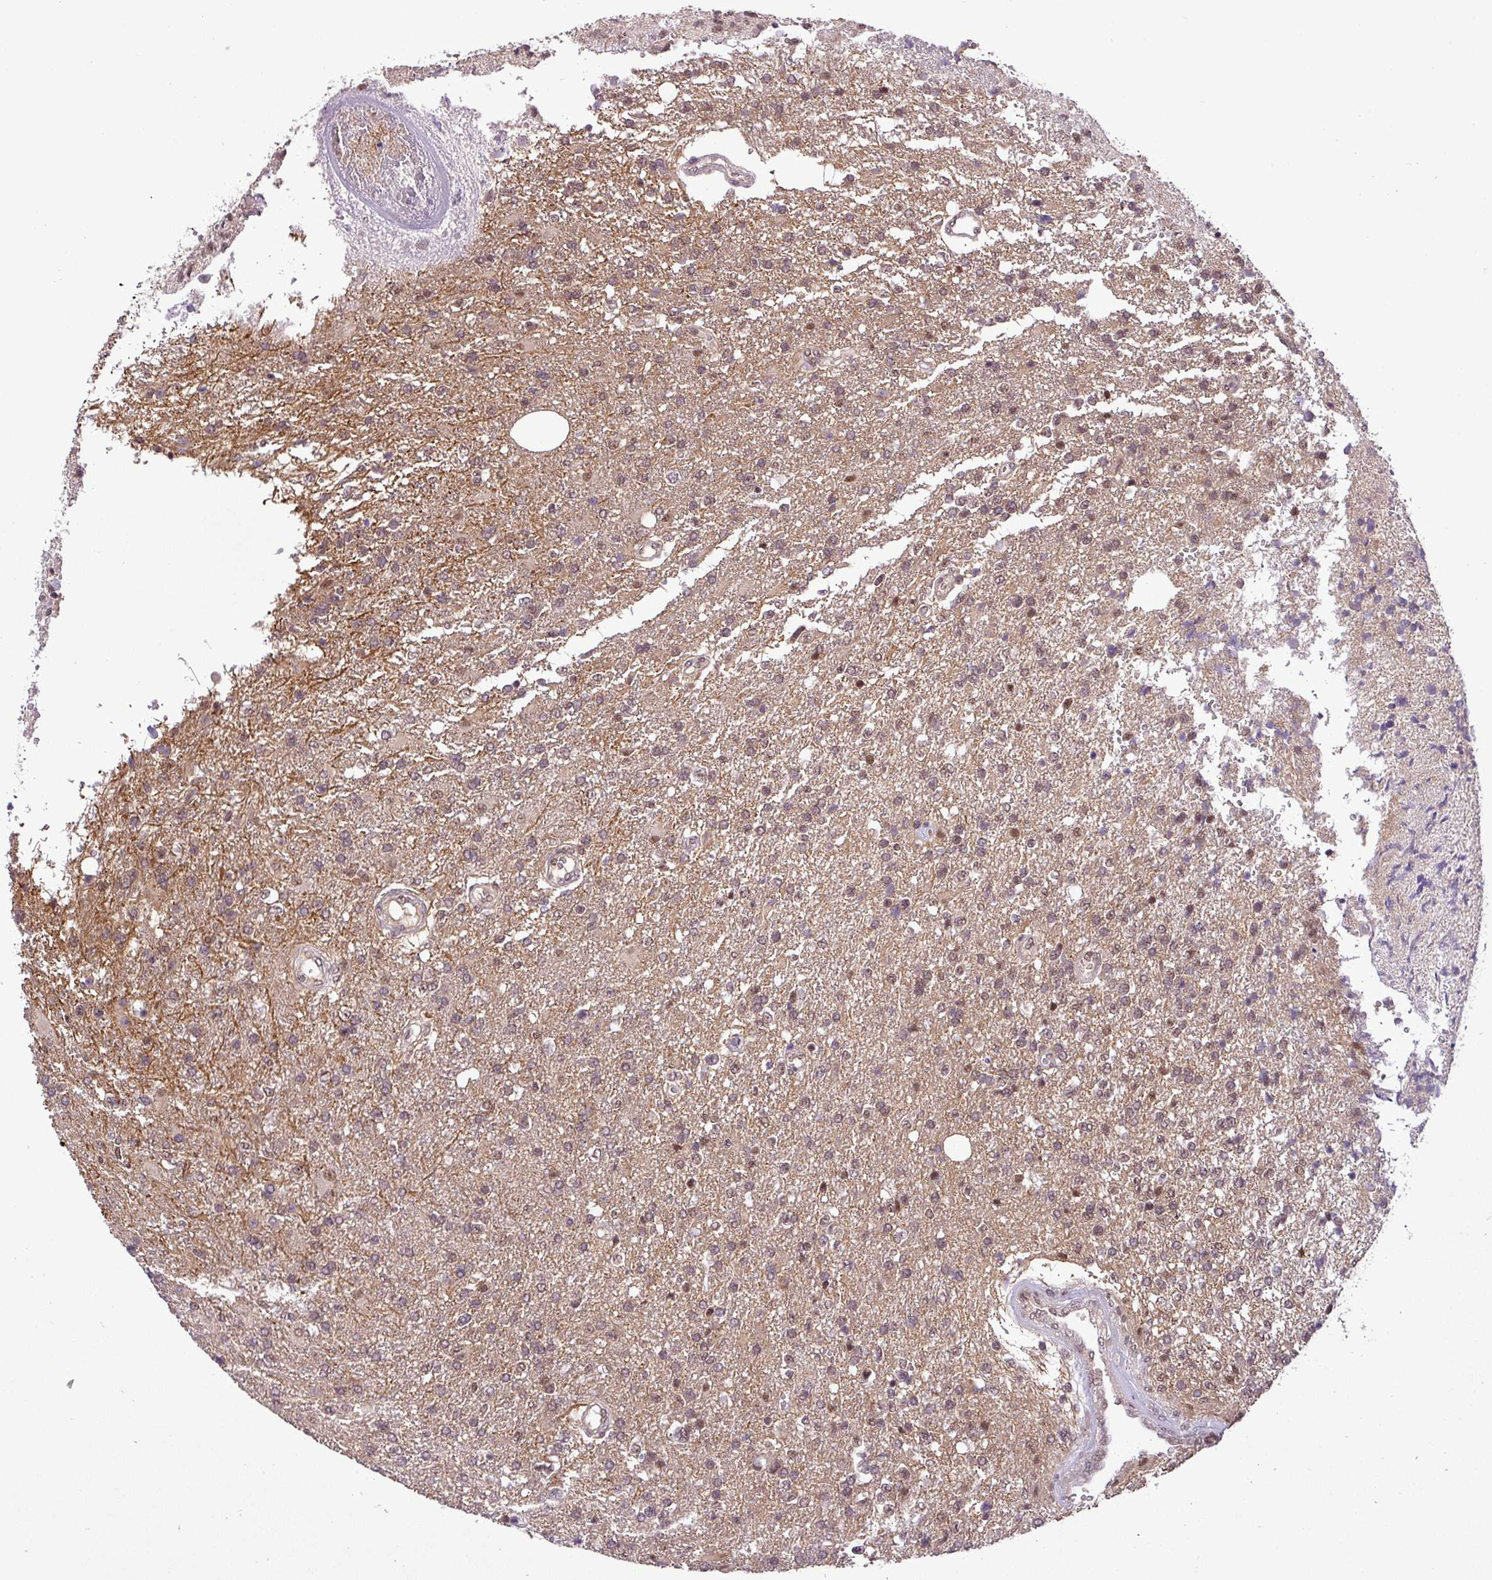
{"staining": {"intensity": "weak", "quantity": "25%-75%", "location": "cytoplasmic/membranous,nuclear"}, "tissue": "glioma", "cell_type": "Tumor cells", "image_type": "cancer", "snomed": [{"axis": "morphology", "description": "Glioma, malignant, High grade"}, {"axis": "topography", "description": "Brain"}], "caption": "A photomicrograph of human glioma stained for a protein shows weak cytoplasmic/membranous and nuclear brown staining in tumor cells.", "gene": "MFHAS1", "patient": {"sex": "male", "age": 56}}